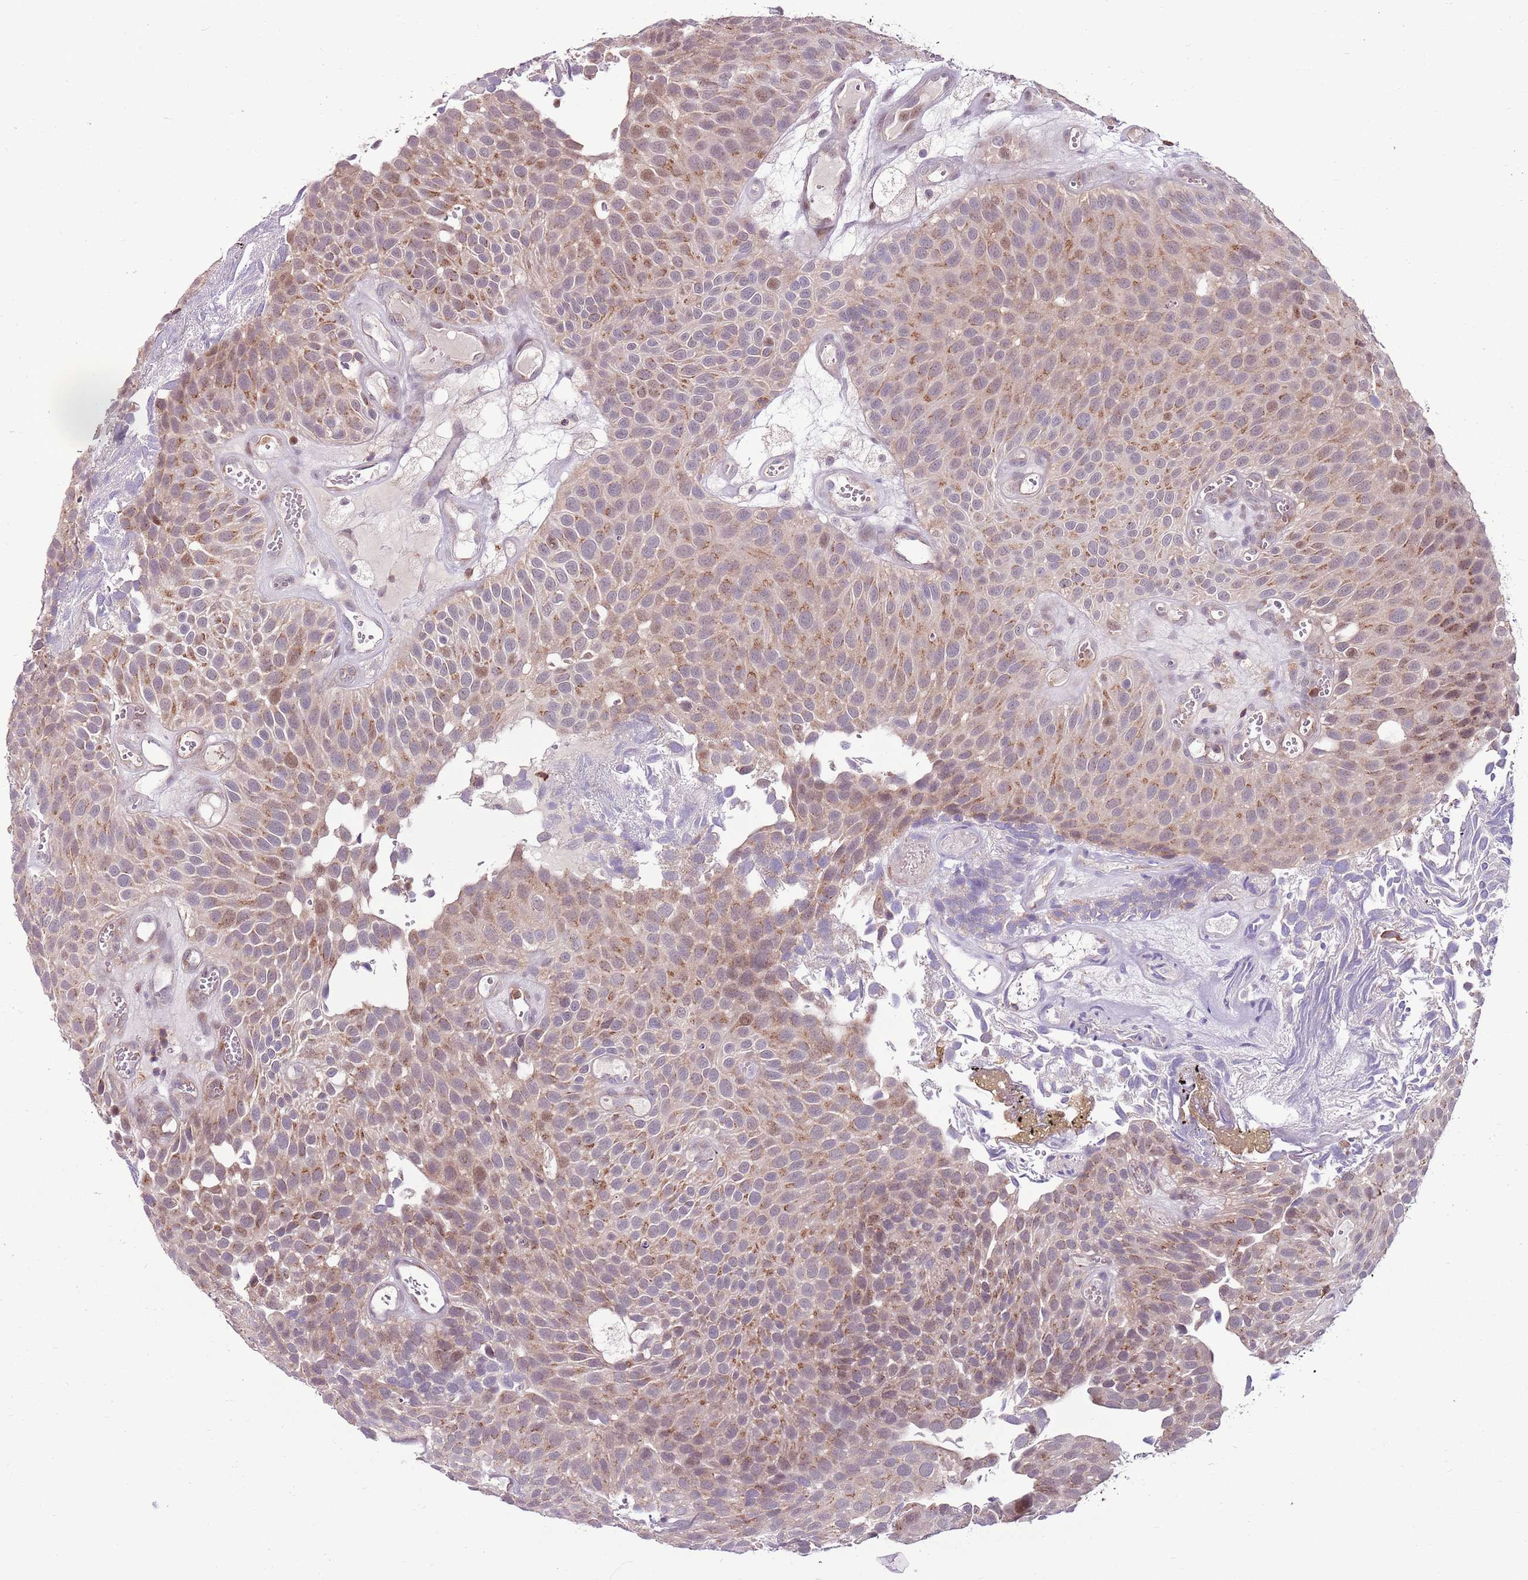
{"staining": {"intensity": "moderate", "quantity": "25%-75%", "location": "cytoplasmic/membranous,nuclear"}, "tissue": "urothelial cancer", "cell_type": "Tumor cells", "image_type": "cancer", "snomed": [{"axis": "morphology", "description": "Urothelial carcinoma, Low grade"}, {"axis": "topography", "description": "Urinary bladder"}], "caption": "The immunohistochemical stain labels moderate cytoplasmic/membranous and nuclear staining in tumor cells of urothelial cancer tissue.", "gene": "ZSWIM1", "patient": {"sex": "male", "age": 89}}